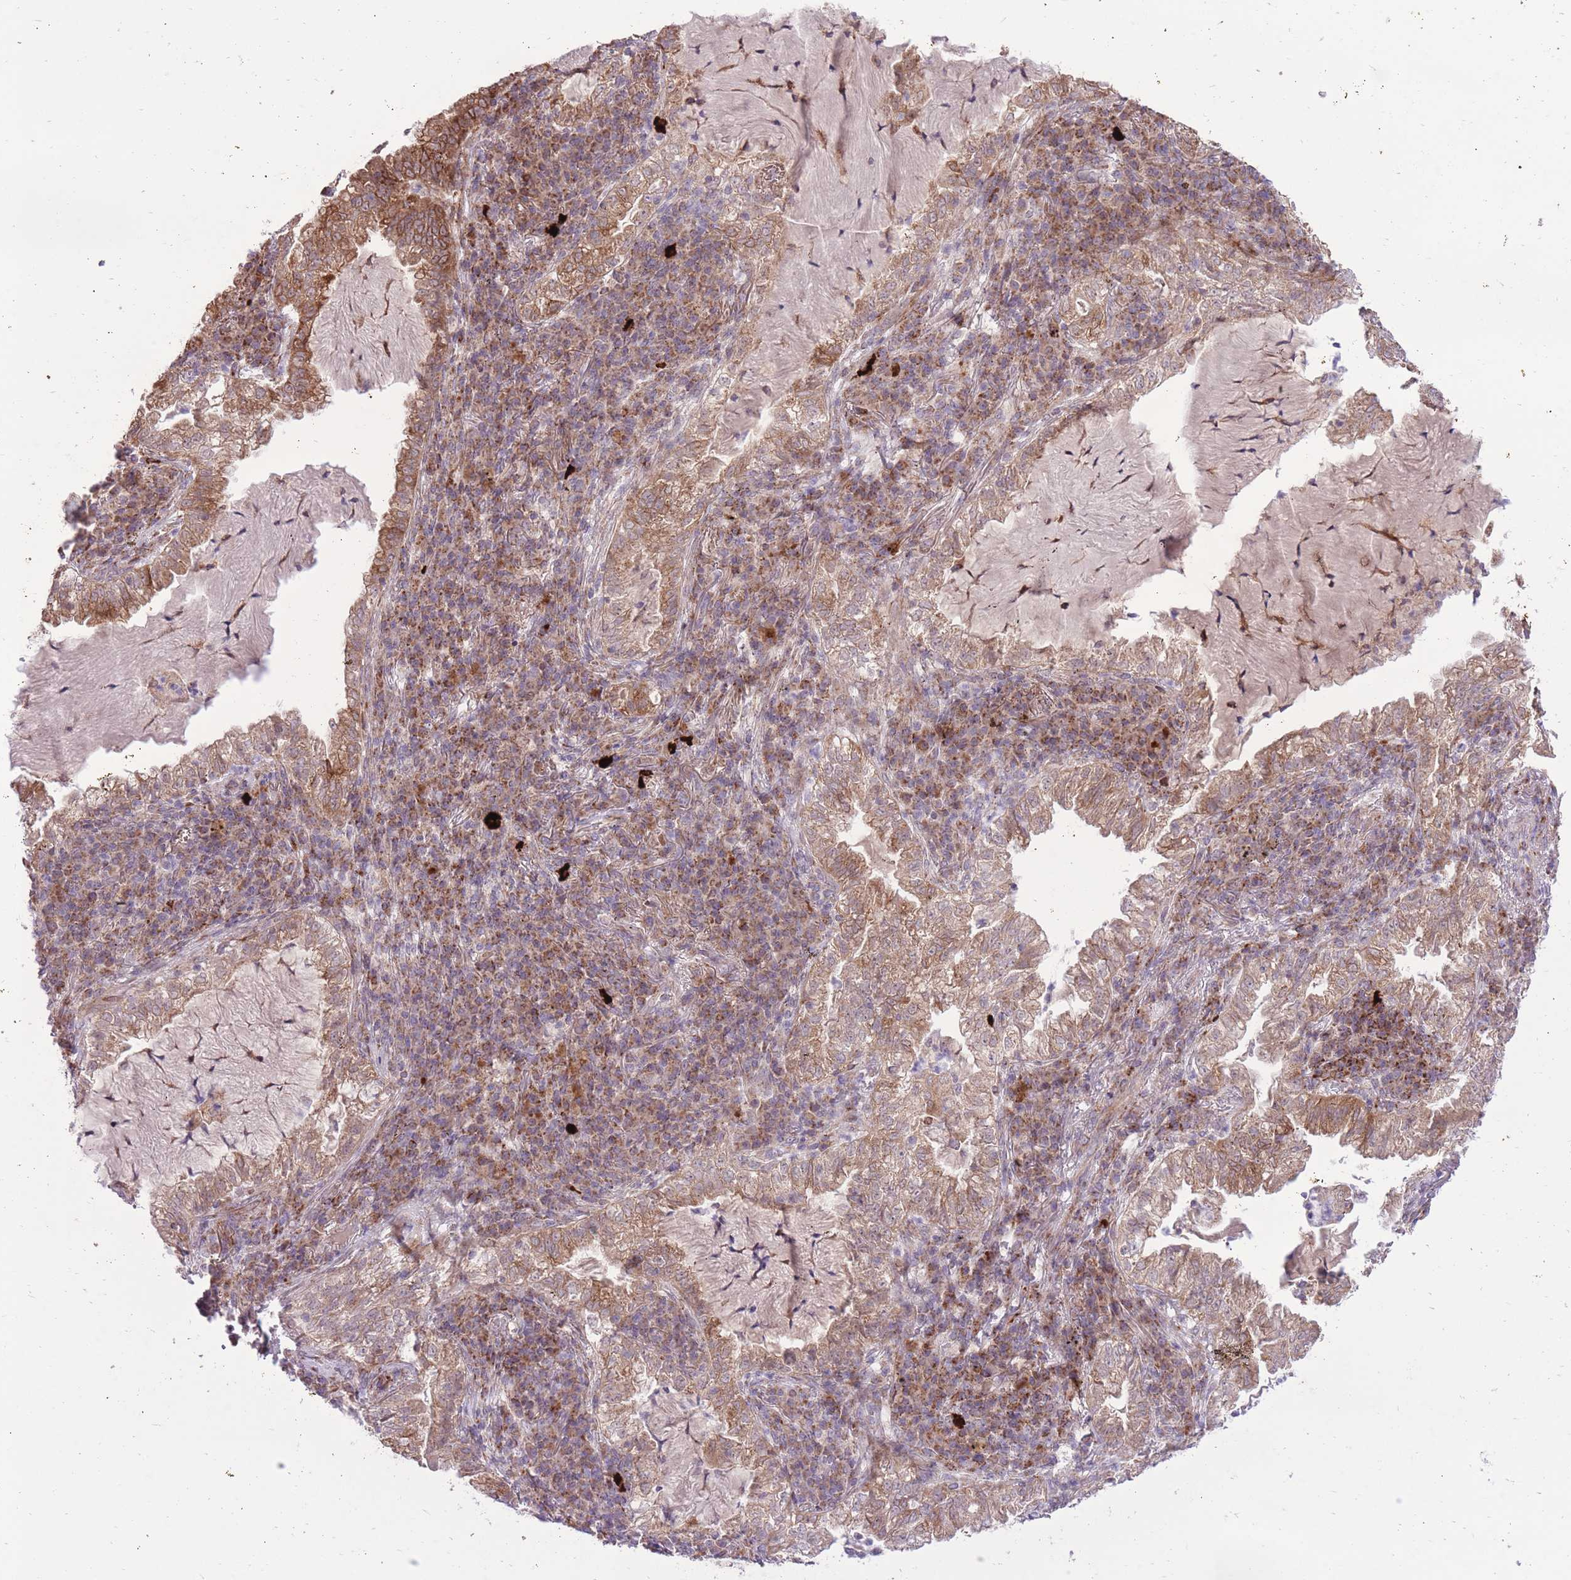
{"staining": {"intensity": "moderate", "quantity": ">75%", "location": "cytoplasmic/membranous"}, "tissue": "lung cancer", "cell_type": "Tumor cells", "image_type": "cancer", "snomed": [{"axis": "morphology", "description": "Adenocarcinoma, NOS"}, {"axis": "topography", "description": "Lung"}], "caption": "High-power microscopy captured an IHC micrograph of adenocarcinoma (lung), revealing moderate cytoplasmic/membranous positivity in about >75% of tumor cells.", "gene": "SLC4A4", "patient": {"sex": "female", "age": 73}}